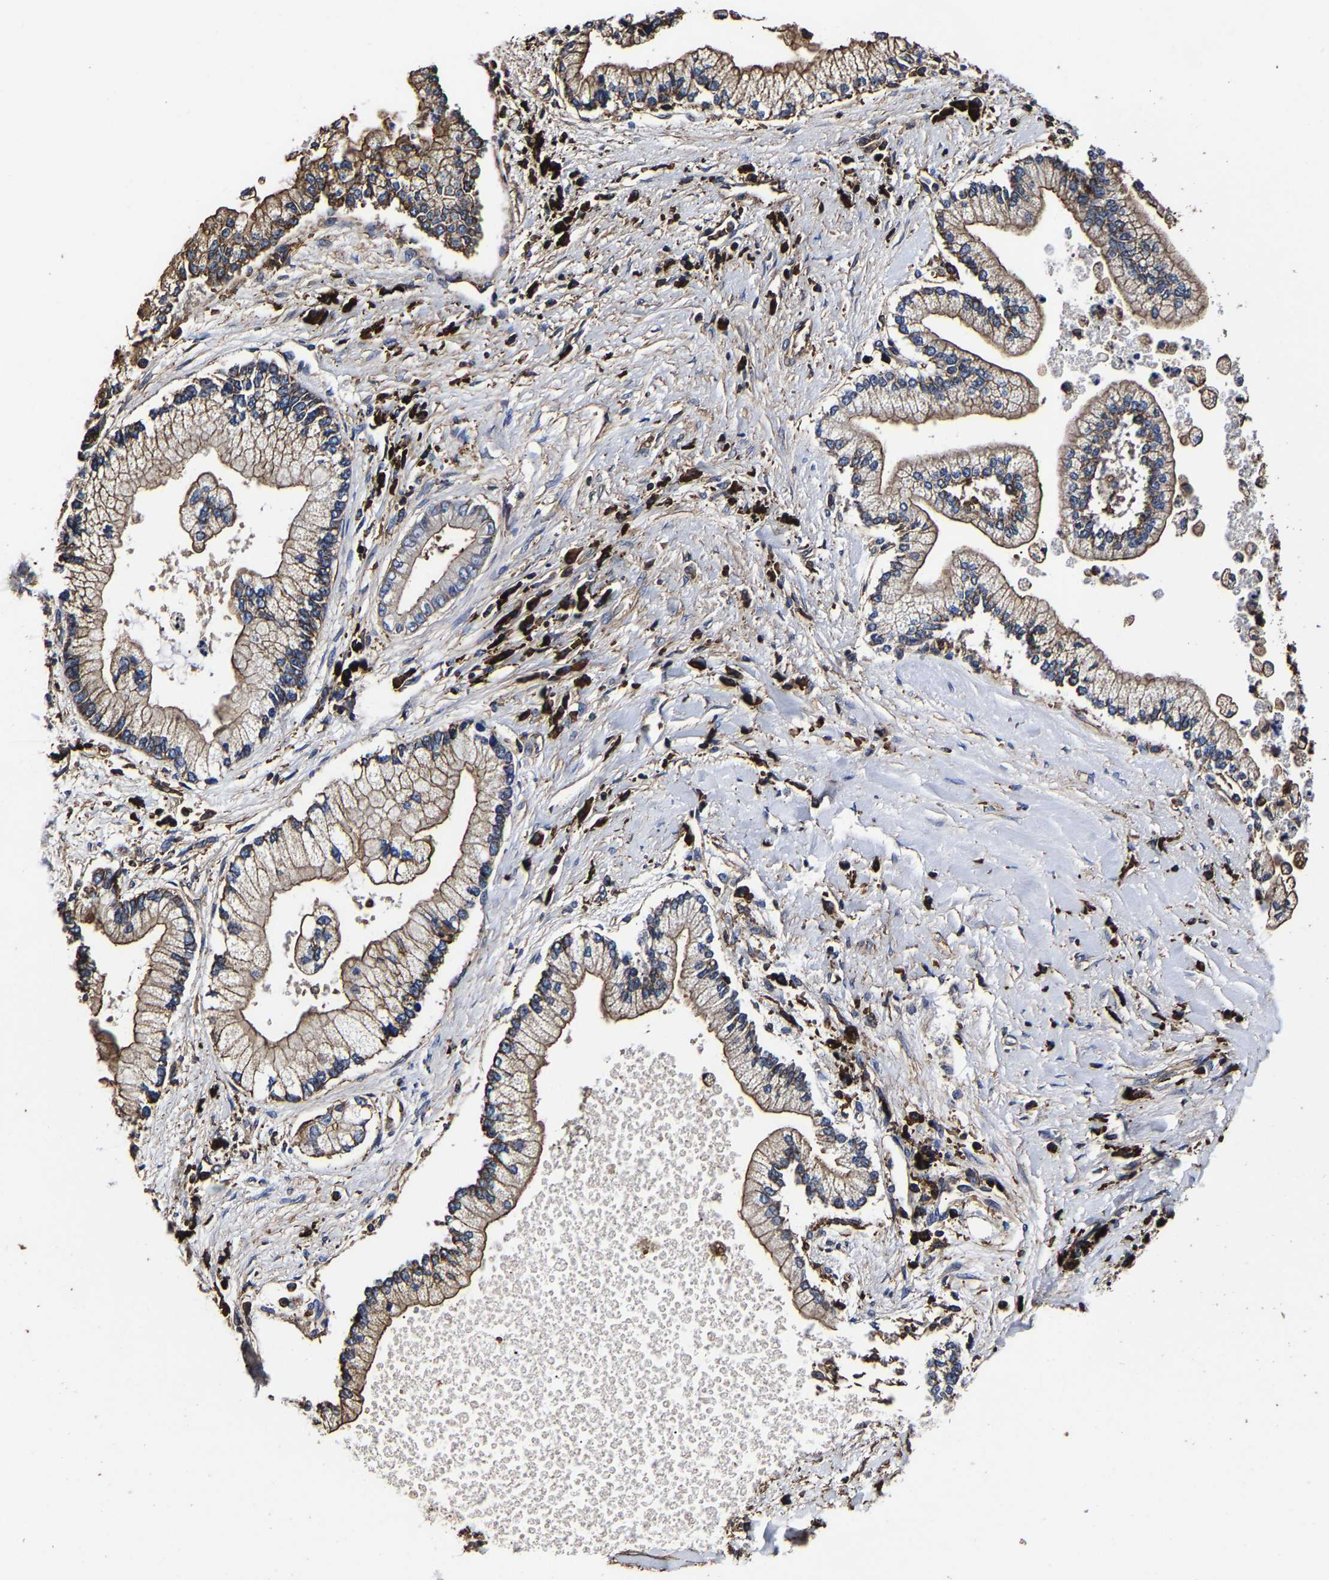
{"staining": {"intensity": "weak", "quantity": ">75%", "location": "cytoplasmic/membranous"}, "tissue": "liver cancer", "cell_type": "Tumor cells", "image_type": "cancer", "snomed": [{"axis": "morphology", "description": "Cholangiocarcinoma"}, {"axis": "topography", "description": "Liver"}], "caption": "Immunohistochemistry (IHC) photomicrograph of neoplastic tissue: cholangiocarcinoma (liver) stained using IHC displays low levels of weak protein expression localized specifically in the cytoplasmic/membranous of tumor cells, appearing as a cytoplasmic/membranous brown color.", "gene": "SSH3", "patient": {"sex": "male", "age": 50}}